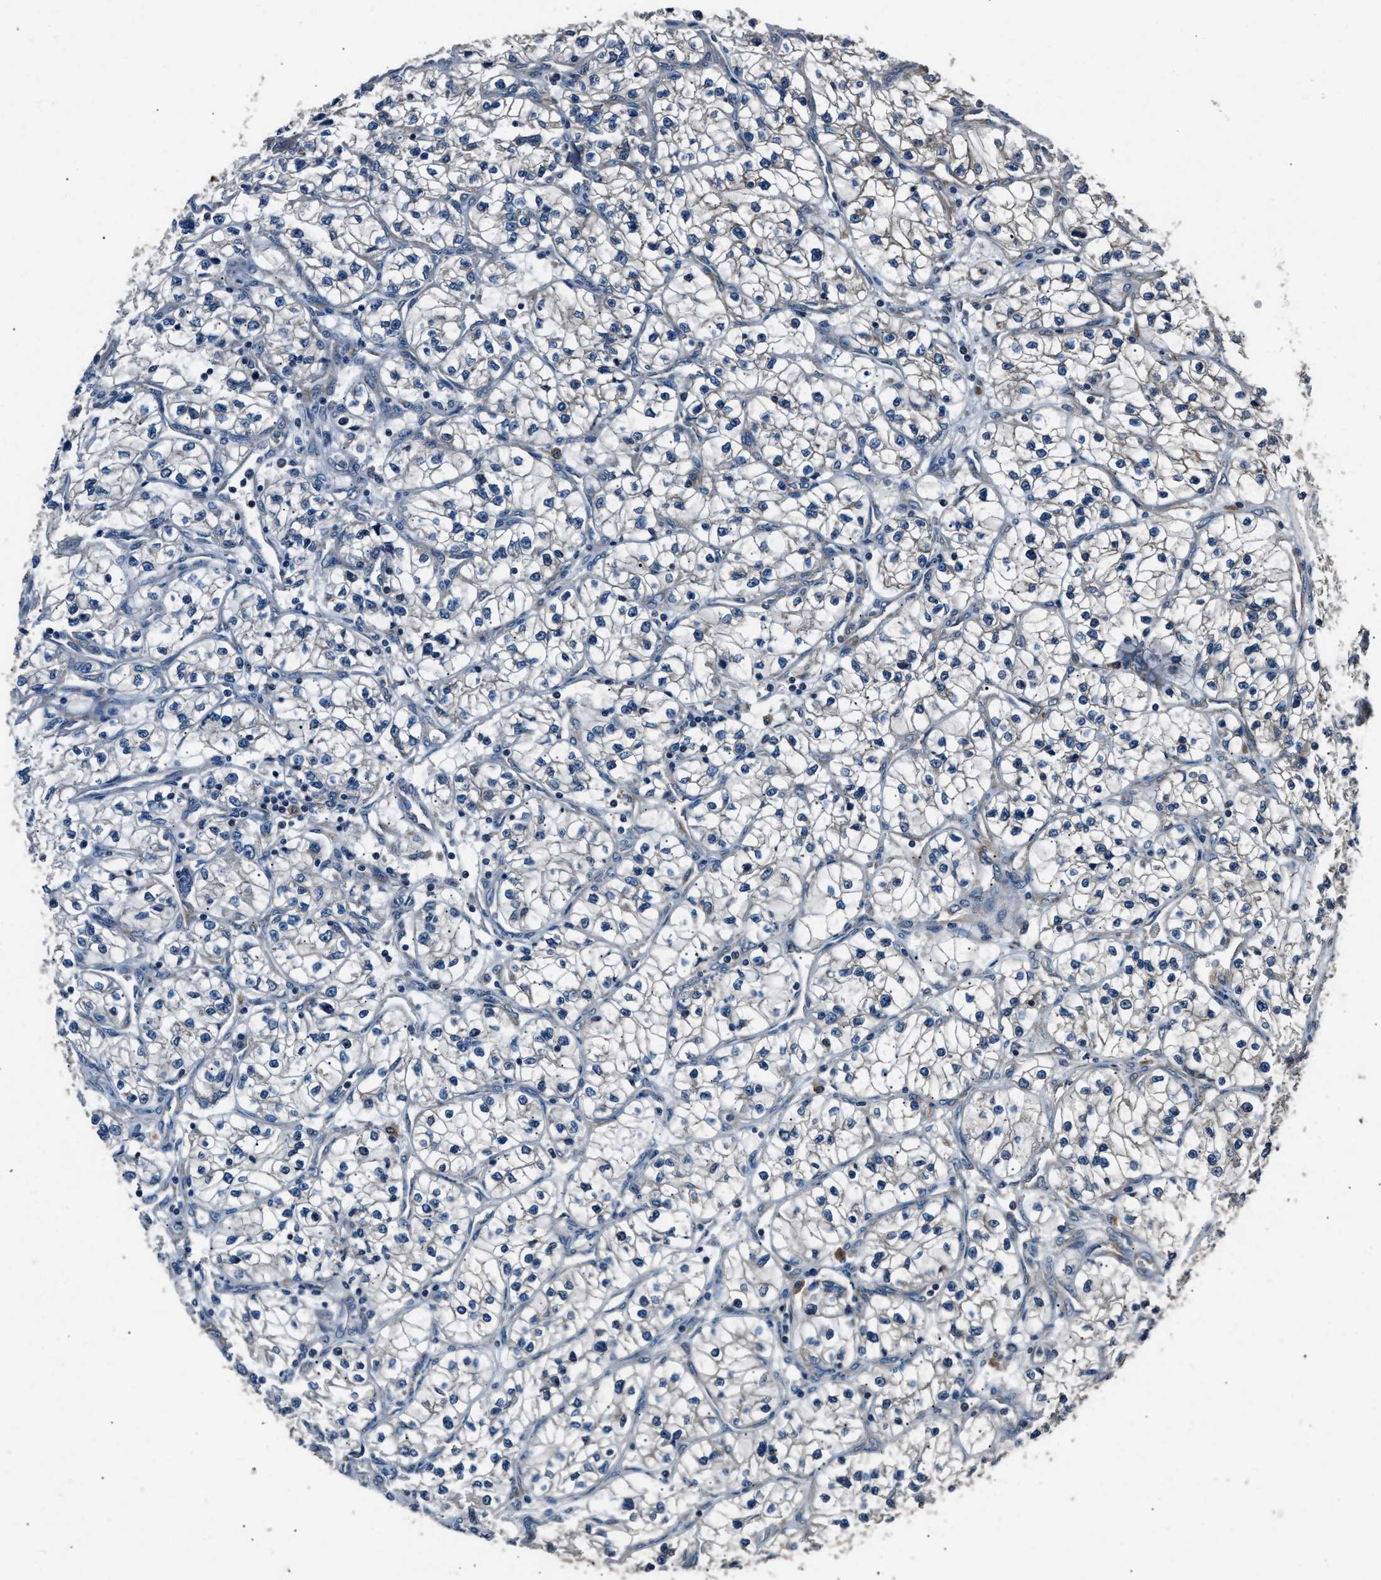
{"staining": {"intensity": "weak", "quantity": "25%-75%", "location": "cytoplasmic/membranous"}, "tissue": "renal cancer", "cell_type": "Tumor cells", "image_type": "cancer", "snomed": [{"axis": "morphology", "description": "Adenocarcinoma, NOS"}, {"axis": "topography", "description": "Kidney"}], "caption": "Renal cancer (adenocarcinoma) tissue exhibits weak cytoplasmic/membranous positivity in about 25%-75% of tumor cells, visualized by immunohistochemistry. Immunohistochemistry stains the protein of interest in brown and the nuclei are stained blue.", "gene": "IMPDH2", "patient": {"sex": "female", "age": 57}}